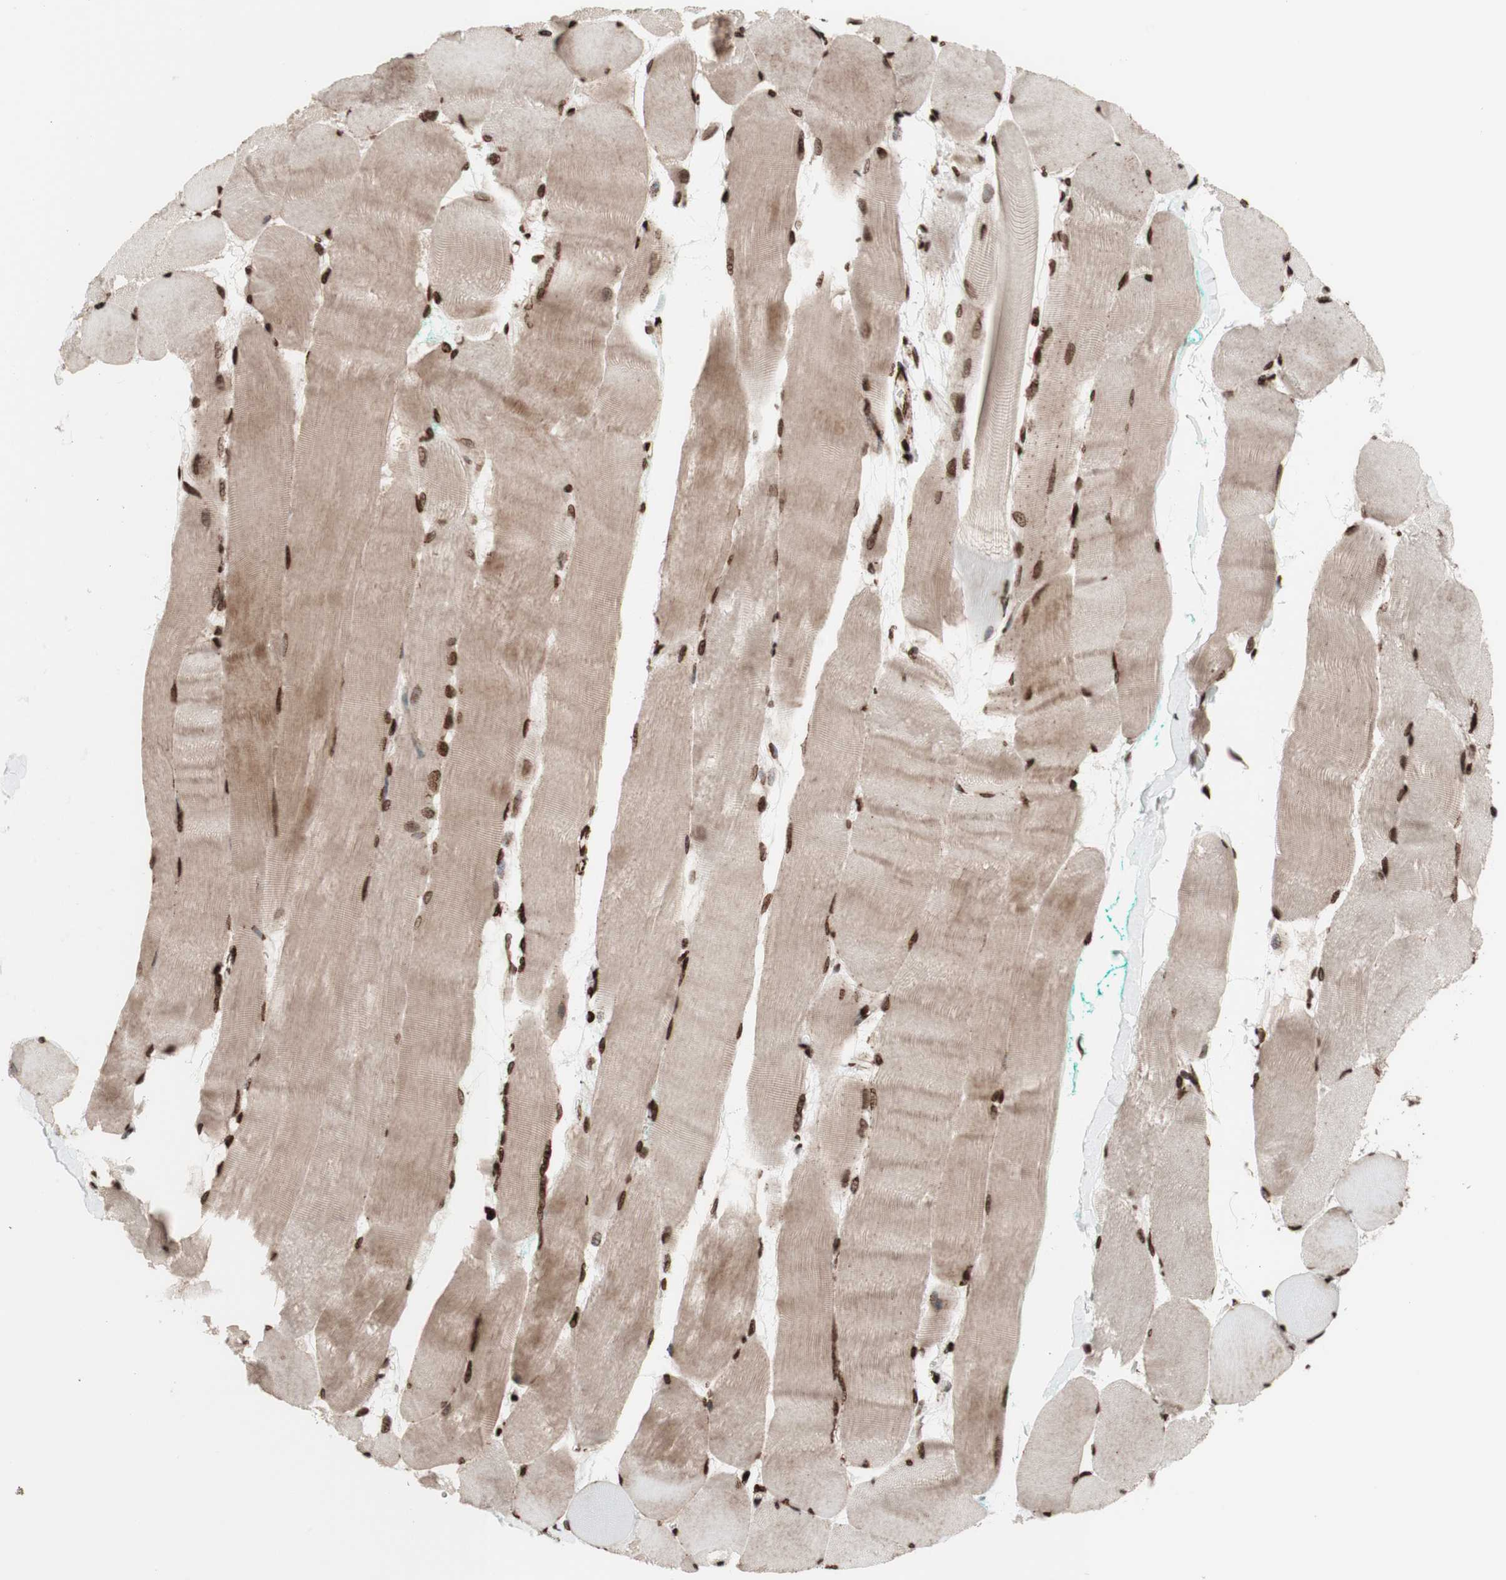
{"staining": {"intensity": "strong", "quantity": ">75%", "location": "cytoplasmic/membranous,nuclear"}, "tissue": "skeletal muscle", "cell_type": "Myocytes", "image_type": "normal", "snomed": [{"axis": "morphology", "description": "Normal tissue, NOS"}, {"axis": "morphology", "description": "Squamous cell carcinoma, NOS"}, {"axis": "topography", "description": "Skeletal muscle"}], "caption": "Immunohistochemistry of normal skeletal muscle demonstrates high levels of strong cytoplasmic/membranous,nuclear expression in approximately >75% of myocytes. Using DAB (brown) and hematoxylin (blue) stains, captured at high magnification using brightfield microscopy.", "gene": "NCAPD2", "patient": {"sex": "male", "age": 51}}